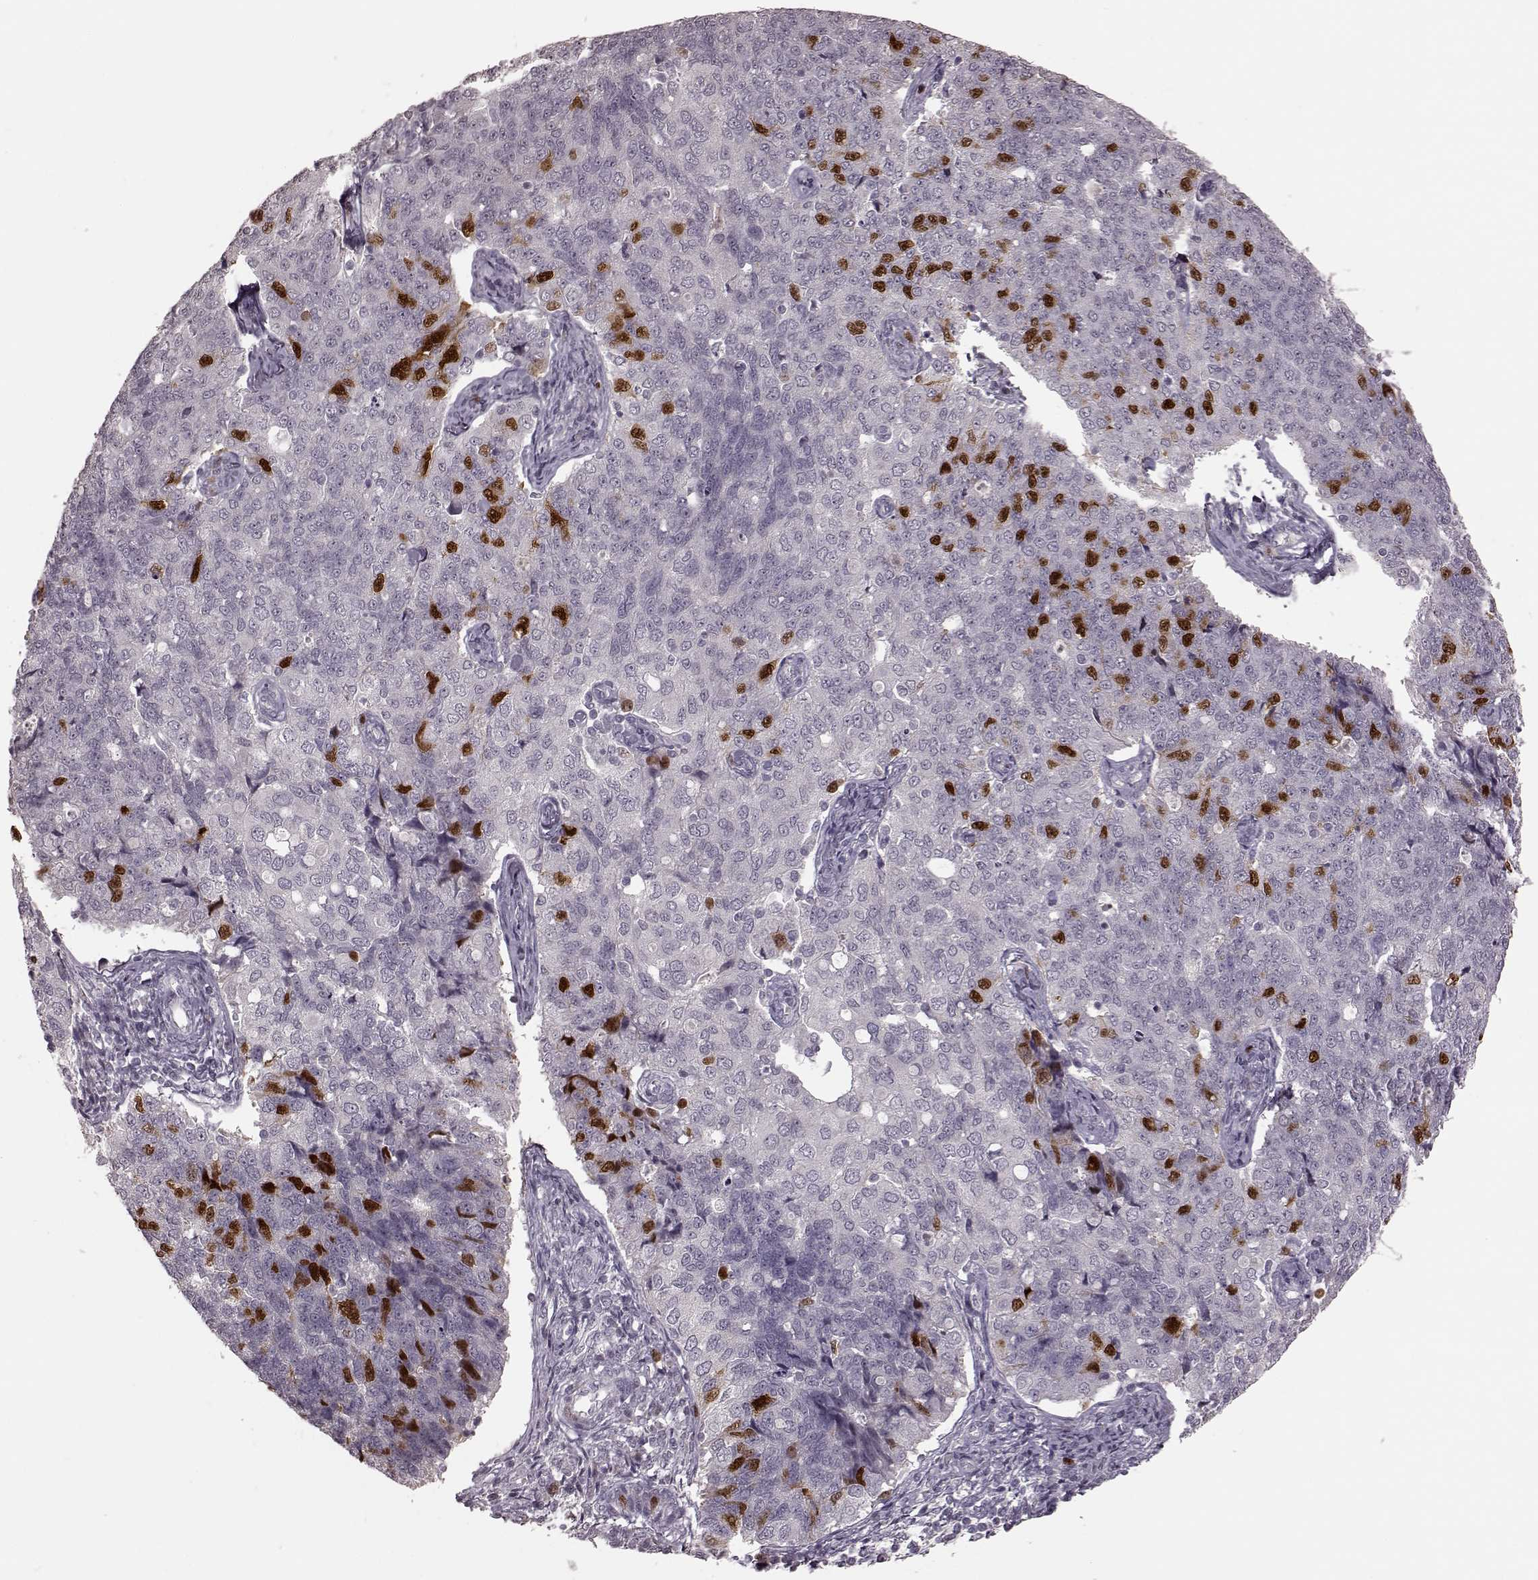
{"staining": {"intensity": "strong", "quantity": "<25%", "location": "nuclear"}, "tissue": "endometrial cancer", "cell_type": "Tumor cells", "image_type": "cancer", "snomed": [{"axis": "morphology", "description": "Adenocarcinoma, NOS"}, {"axis": "topography", "description": "Endometrium"}], "caption": "Immunohistochemical staining of human endometrial cancer shows medium levels of strong nuclear positivity in about <25% of tumor cells.", "gene": "CCNA2", "patient": {"sex": "female", "age": 43}}